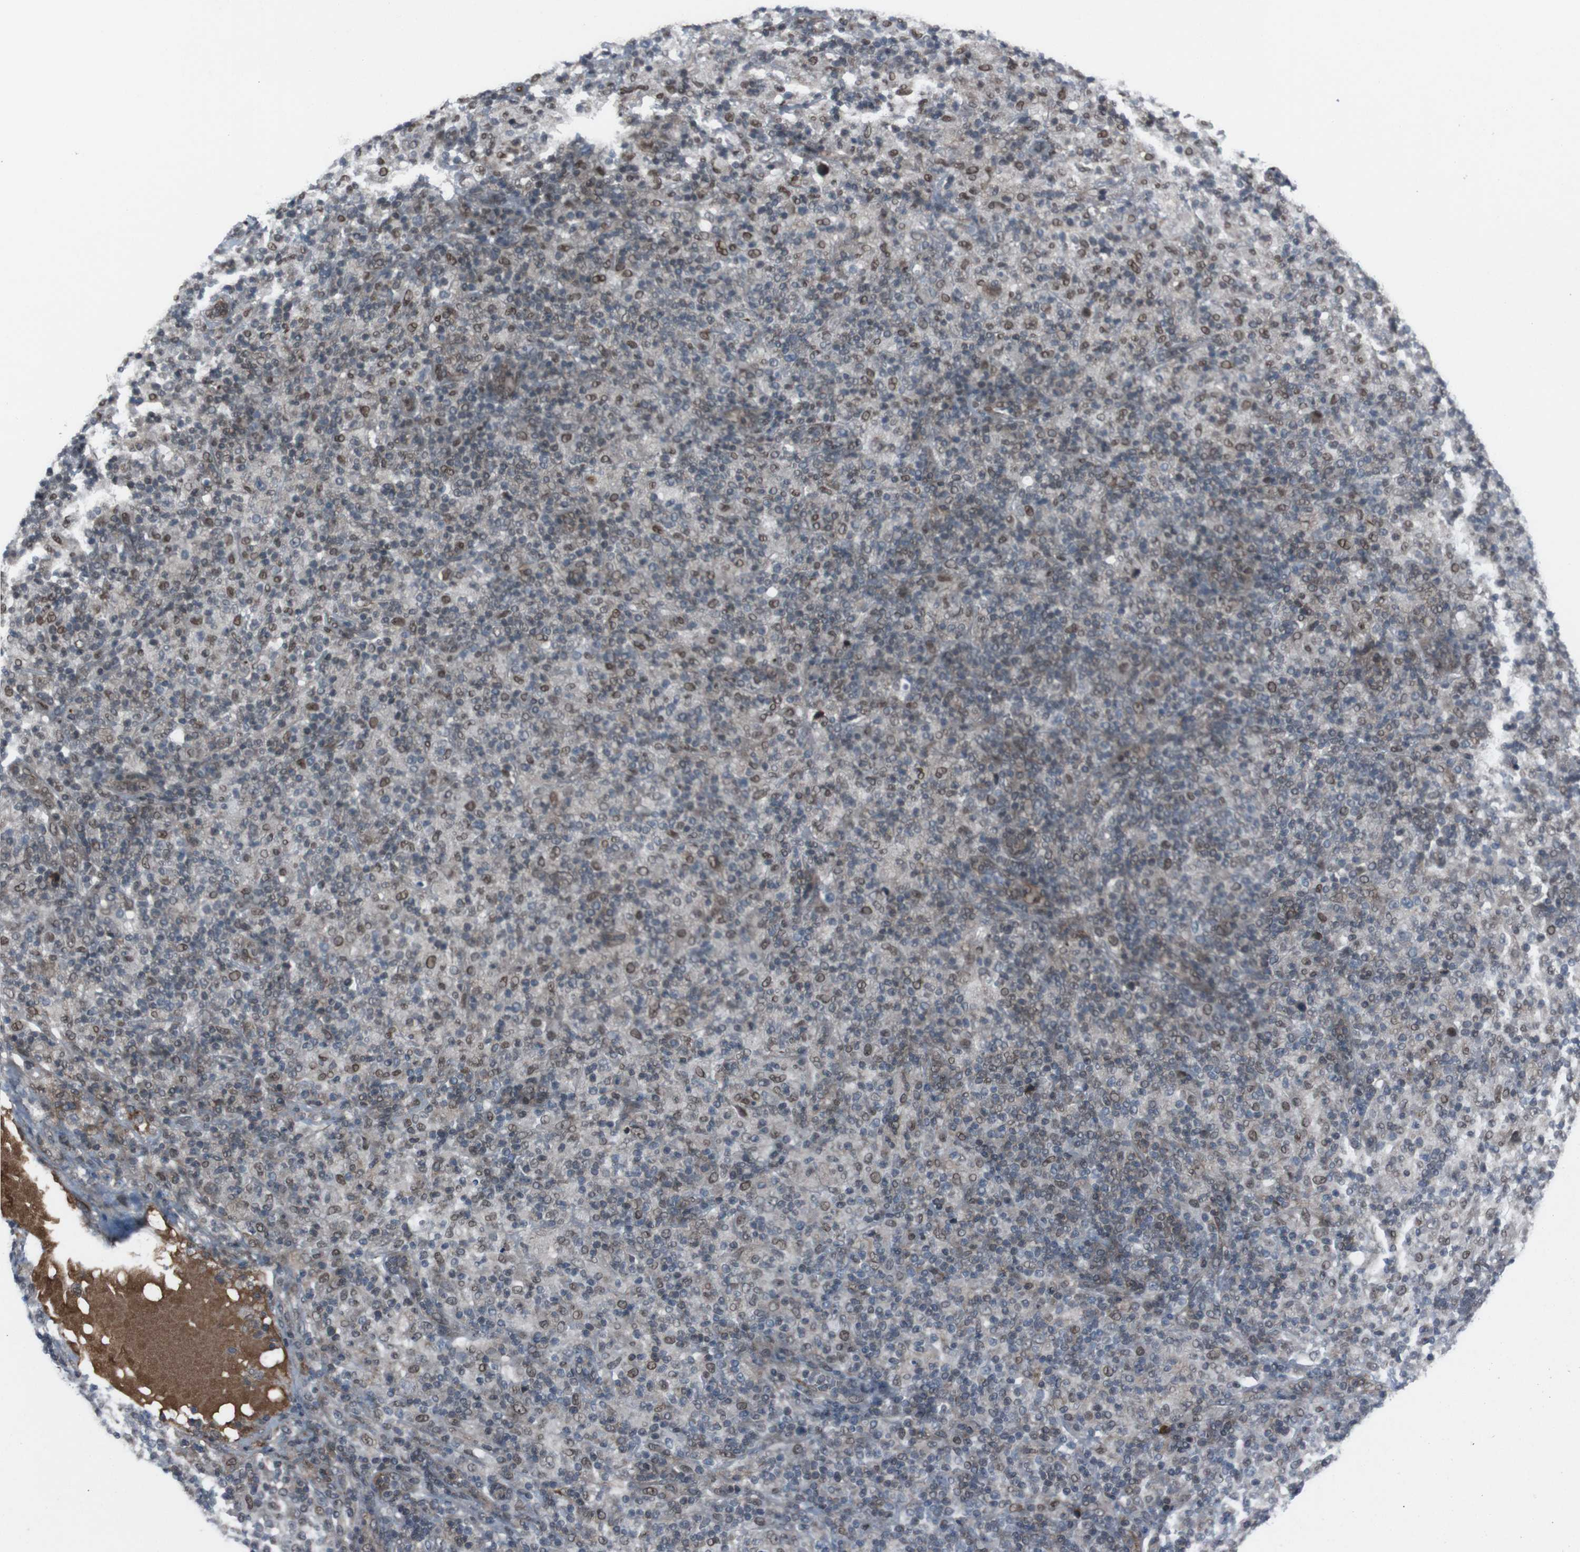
{"staining": {"intensity": "weak", "quantity": "25%-75%", "location": "nuclear"}, "tissue": "lymphoma", "cell_type": "Tumor cells", "image_type": "cancer", "snomed": [{"axis": "morphology", "description": "Hodgkin's disease, NOS"}, {"axis": "topography", "description": "Lymph node"}], "caption": "An immunohistochemistry (IHC) micrograph of tumor tissue is shown. Protein staining in brown highlights weak nuclear positivity in Hodgkin's disease within tumor cells.", "gene": "SS18L1", "patient": {"sex": "male", "age": 70}}